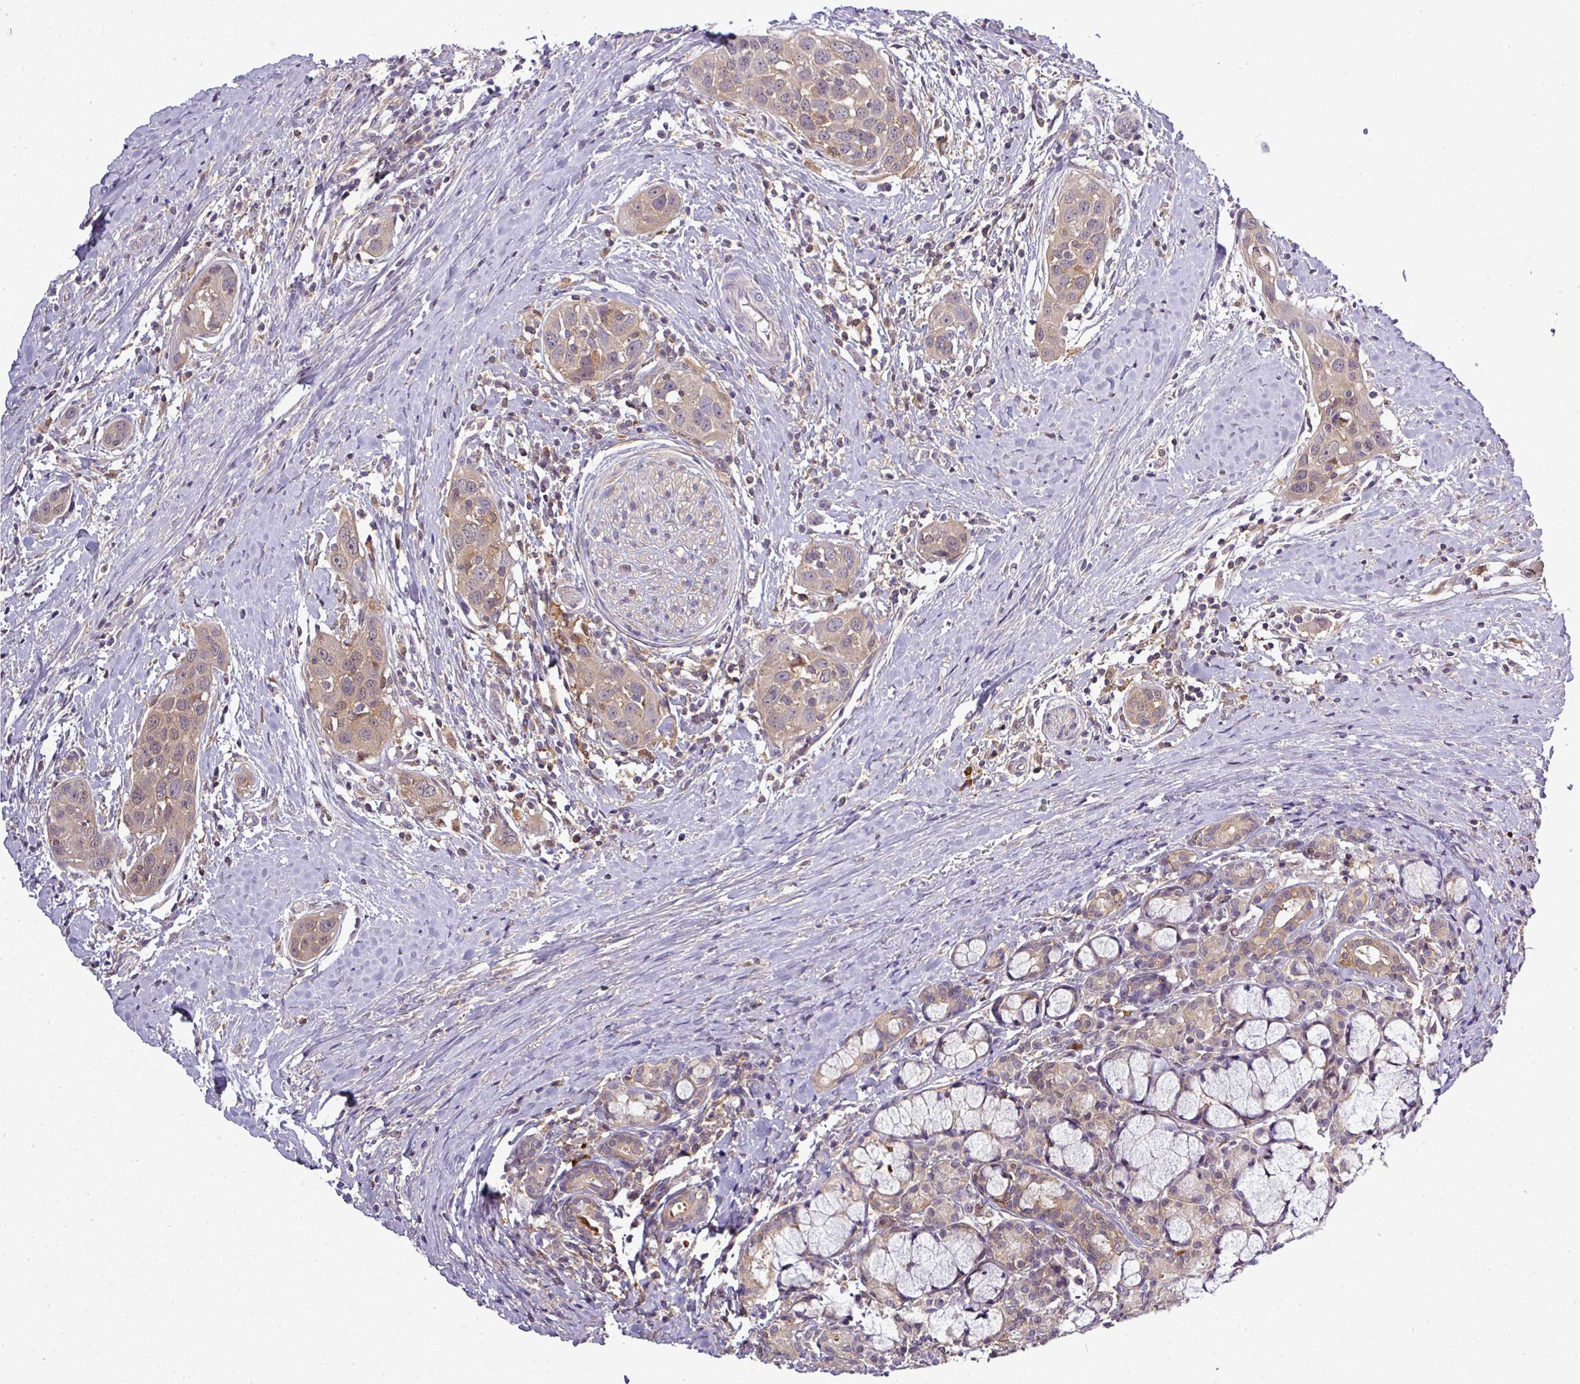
{"staining": {"intensity": "weak", "quantity": ">75%", "location": "cytoplasmic/membranous"}, "tissue": "head and neck cancer", "cell_type": "Tumor cells", "image_type": "cancer", "snomed": [{"axis": "morphology", "description": "Squamous cell carcinoma, NOS"}, {"axis": "topography", "description": "Oral tissue"}, {"axis": "topography", "description": "Head-Neck"}], "caption": "DAB (3,3'-diaminobenzidine) immunohistochemical staining of head and neck squamous cell carcinoma exhibits weak cytoplasmic/membranous protein staining in about >75% of tumor cells. The staining was performed using DAB, with brown indicating positive protein expression. Nuclei are stained blue with hematoxylin.", "gene": "STAT5A", "patient": {"sex": "female", "age": 50}}